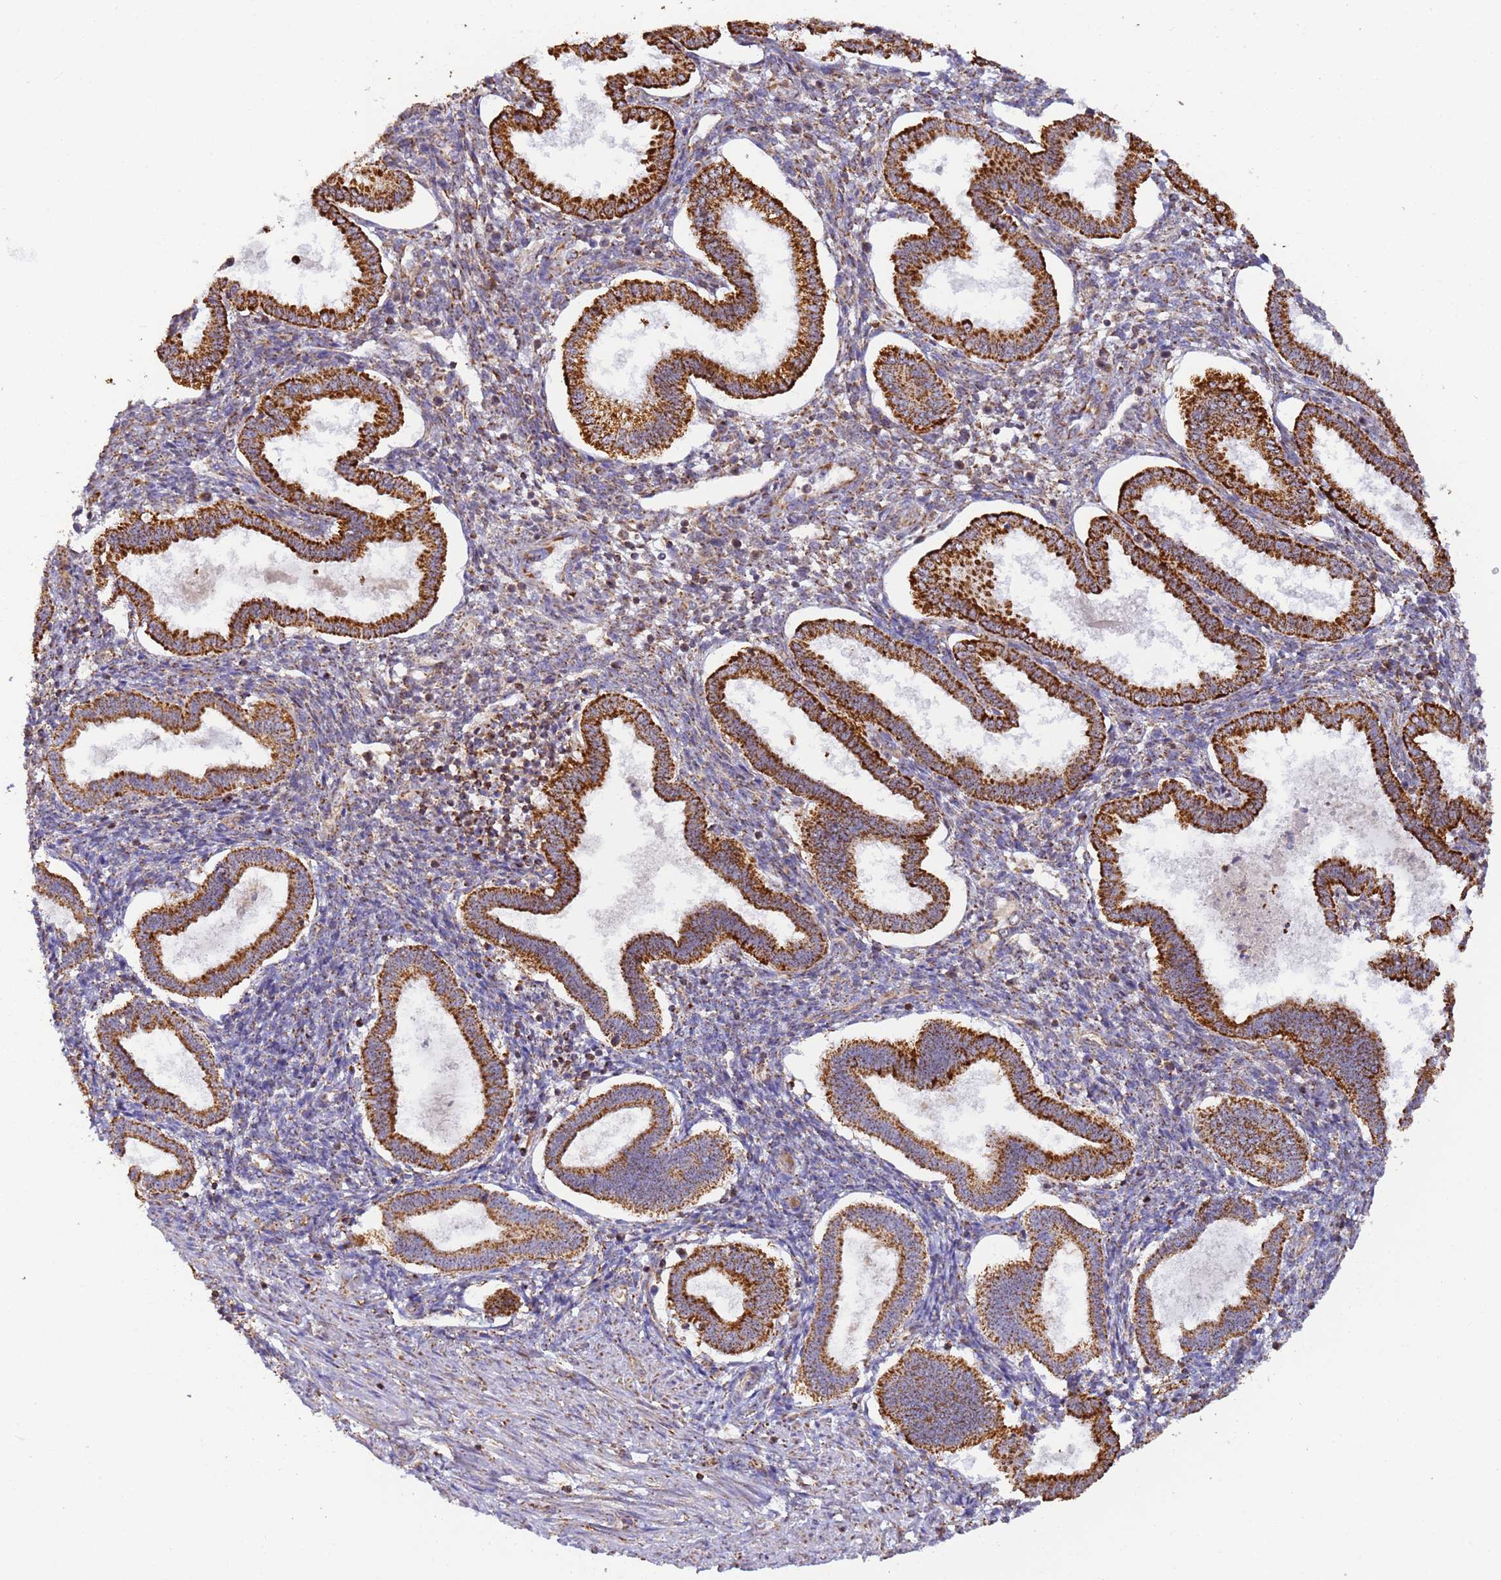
{"staining": {"intensity": "moderate", "quantity": "<25%", "location": "cytoplasmic/membranous"}, "tissue": "endometrium", "cell_type": "Cells in endometrial stroma", "image_type": "normal", "snomed": [{"axis": "morphology", "description": "Normal tissue, NOS"}, {"axis": "topography", "description": "Endometrium"}], "caption": "IHC (DAB) staining of unremarkable endometrium exhibits moderate cytoplasmic/membranous protein staining in approximately <25% of cells in endometrial stroma.", "gene": "FRG2B", "patient": {"sex": "female", "age": 24}}